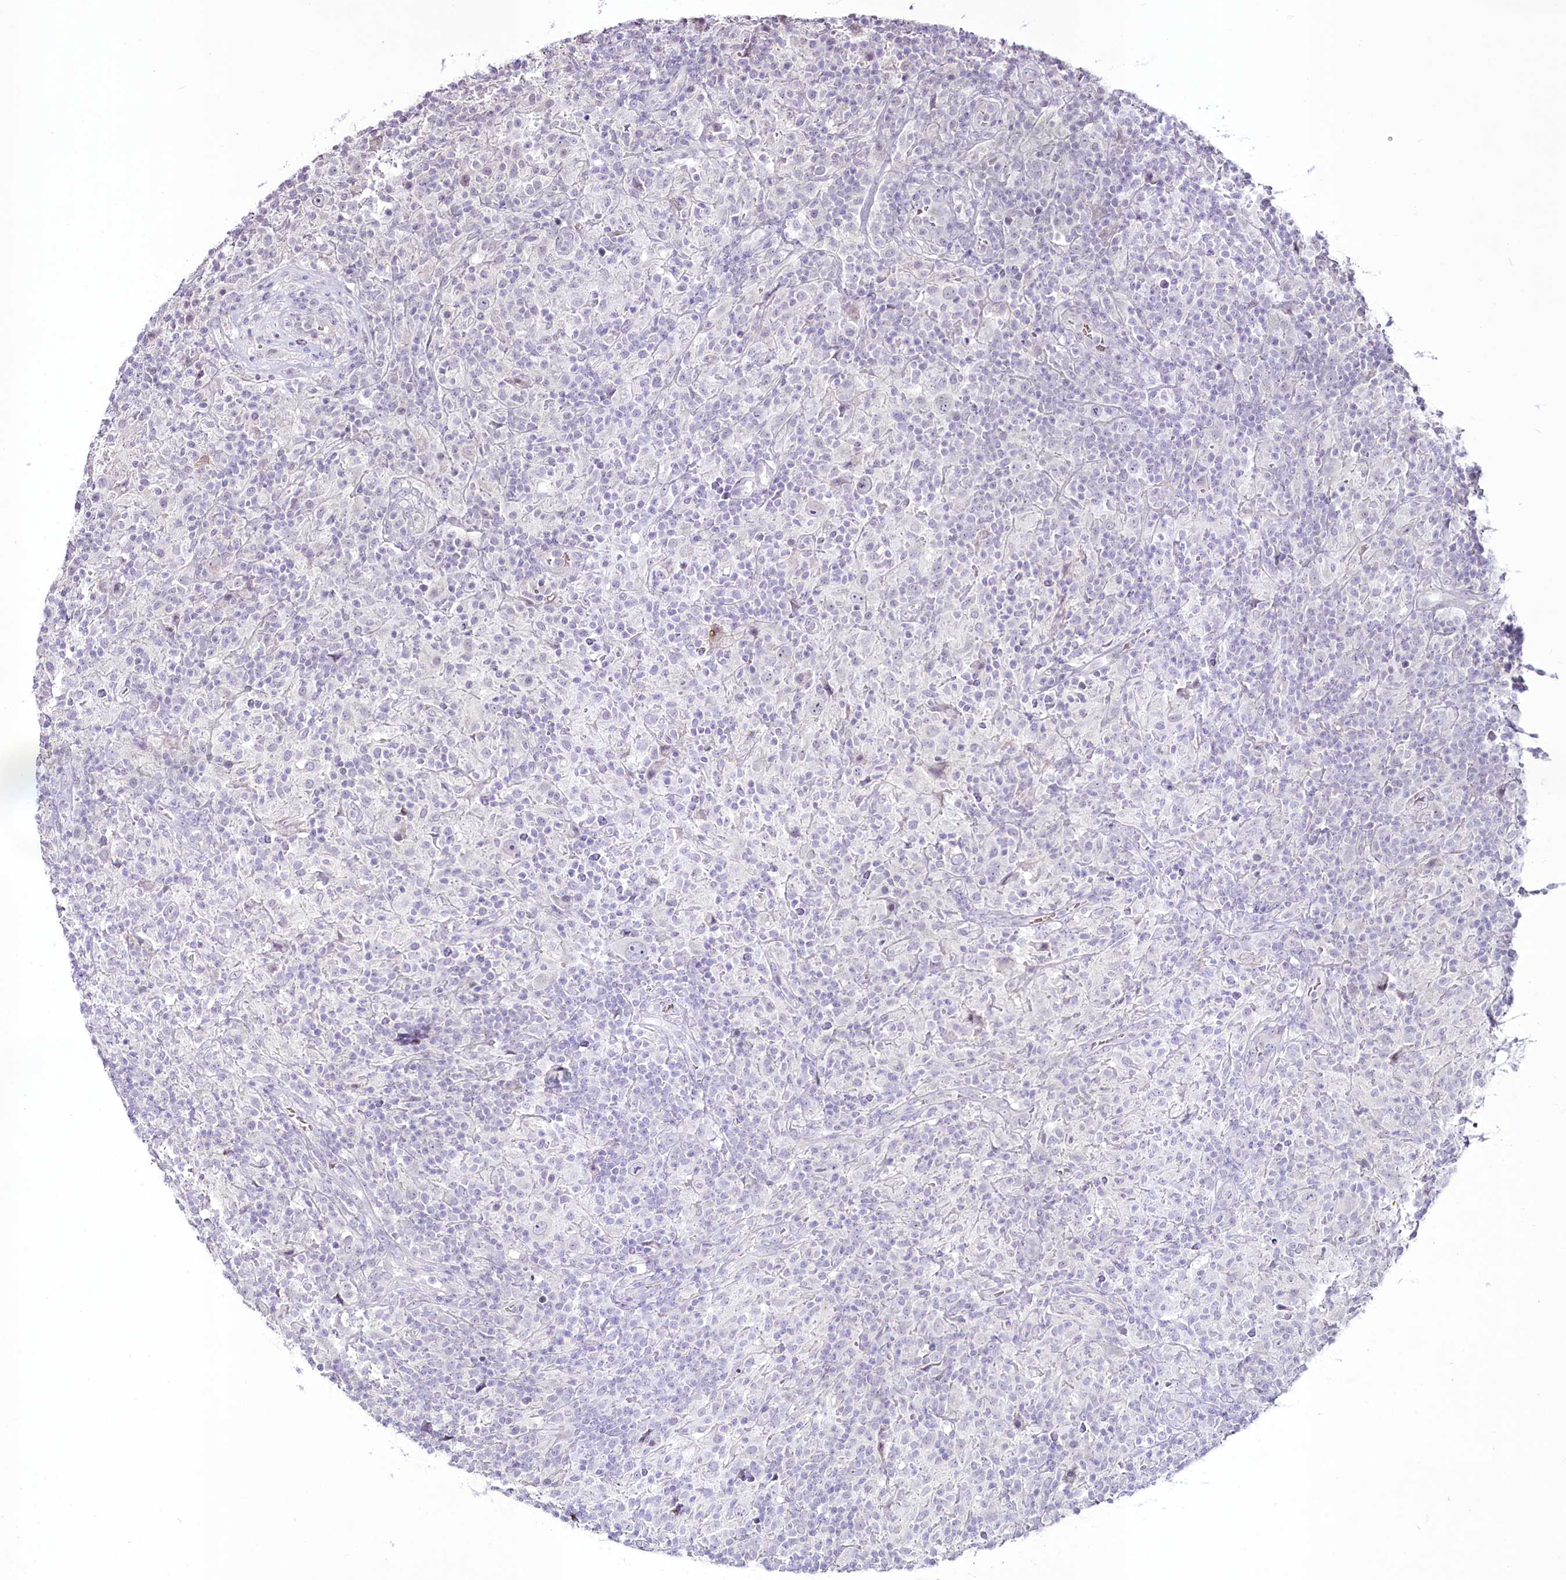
{"staining": {"intensity": "negative", "quantity": "none", "location": "none"}, "tissue": "lymphoma", "cell_type": "Tumor cells", "image_type": "cancer", "snomed": [{"axis": "morphology", "description": "Hodgkin's disease, NOS"}, {"axis": "topography", "description": "Lymph node"}], "caption": "DAB (3,3'-diaminobenzidine) immunohistochemical staining of Hodgkin's disease exhibits no significant staining in tumor cells.", "gene": "SUSD3", "patient": {"sex": "male", "age": 70}}